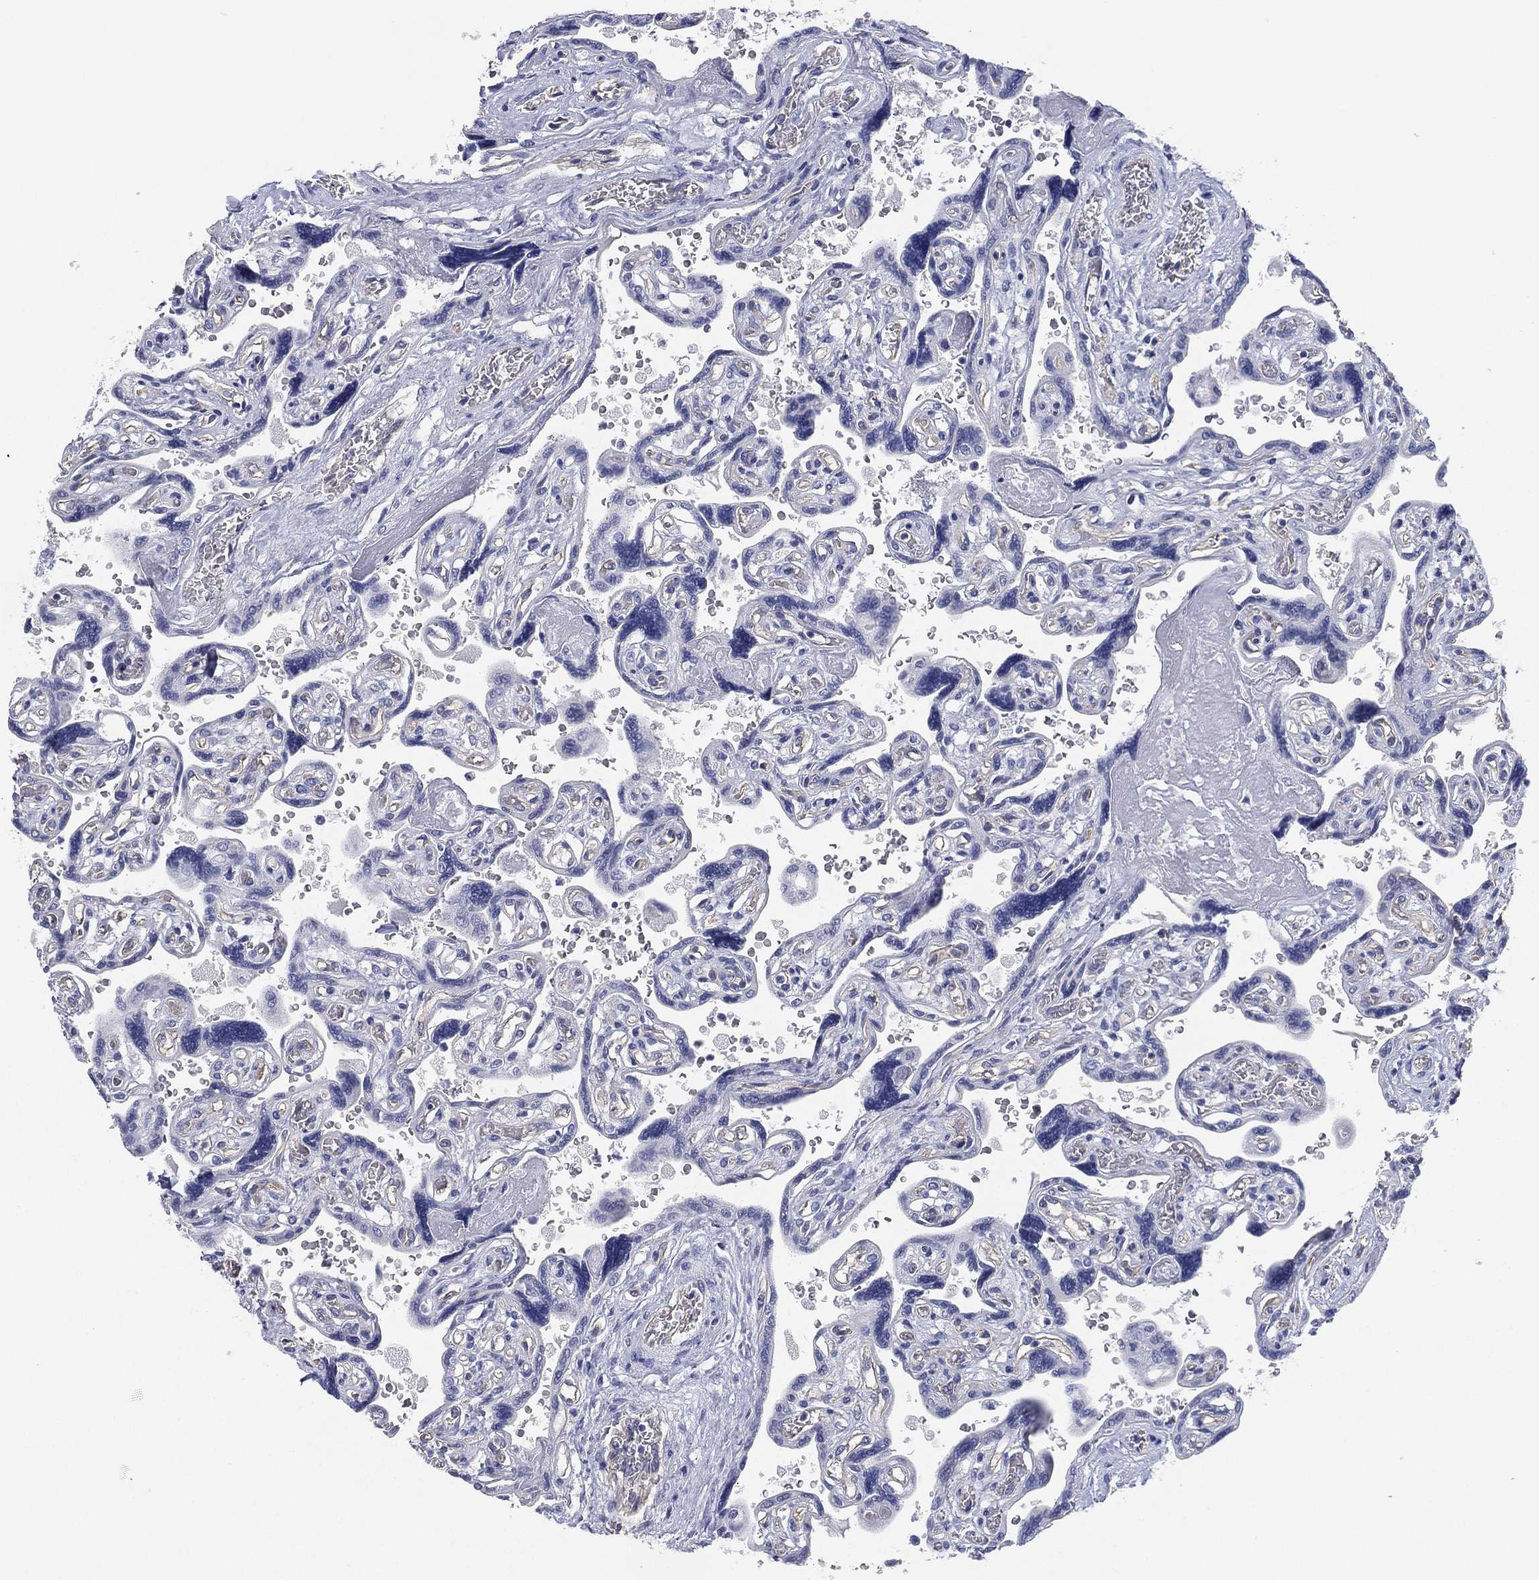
{"staining": {"intensity": "negative", "quantity": "none", "location": "none"}, "tissue": "placenta", "cell_type": "Decidual cells", "image_type": "normal", "snomed": [{"axis": "morphology", "description": "Normal tissue, NOS"}, {"axis": "topography", "description": "Placenta"}], "caption": "IHC image of unremarkable placenta: placenta stained with DAB (3,3'-diaminobenzidine) displays no significant protein staining in decidual cells. (DAB (3,3'-diaminobenzidine) immunohistochemistry (IHC) with hematoxylin counter stain).", "gene": "CCDC70", "patient": {"sex": "female", "age": 32}}